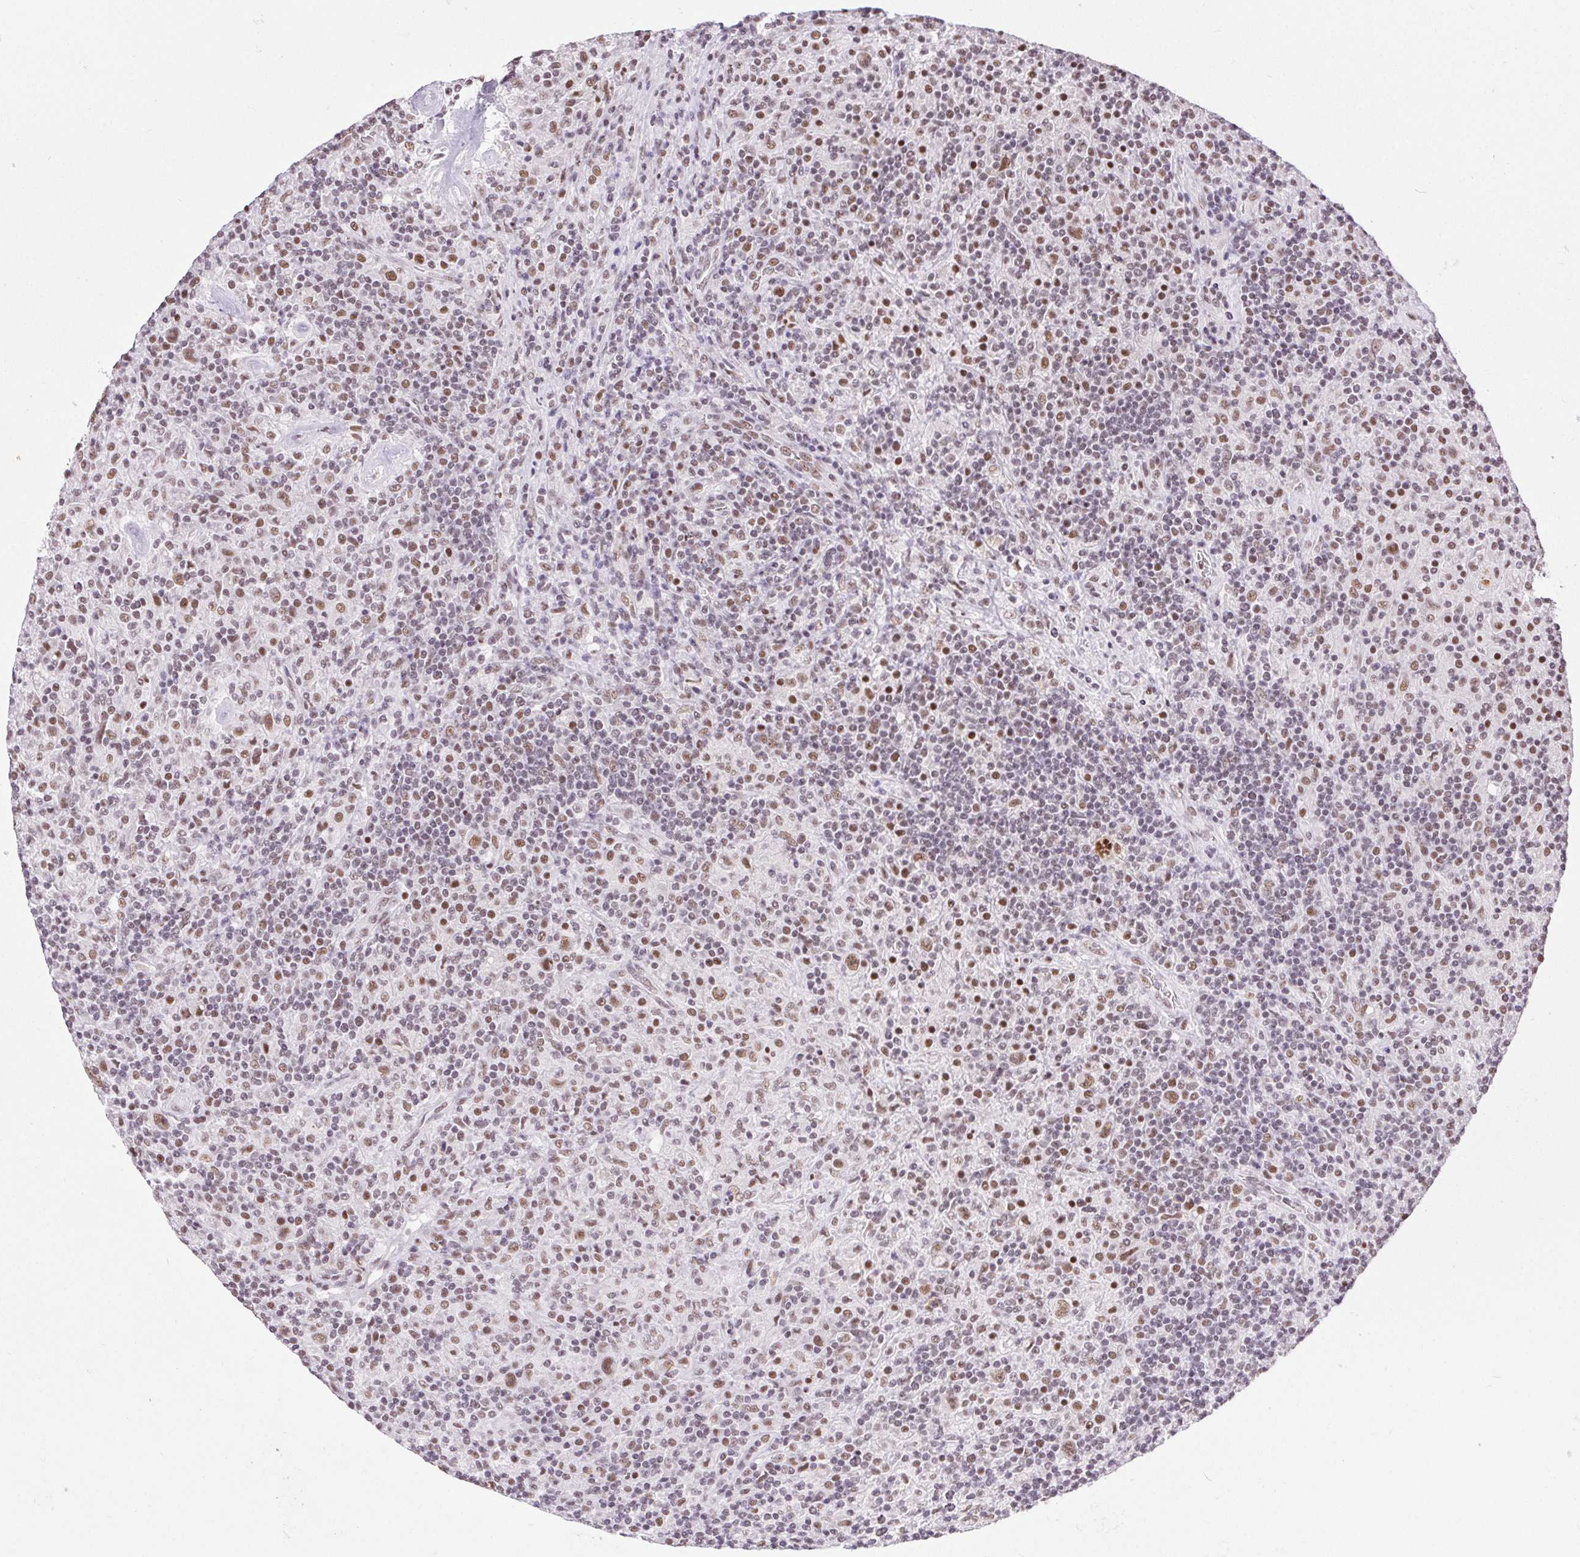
{"staining": {"intensity": "moderate", "quantity": ">75%", "location": "nuclear"}, "tissue": "lymphoma", "cell_type": "Tumor cells", "image_type": "cancer", "snomed": [{"axis": "morphology", "description": "Hodgkin's disease, NOS"}, {"axis": "topography", "description": "Lymph node"}], "caption": "A brown stain shows moderate nuclear positivity of a protein in lymphoma tumor cells.", "gene": "TRA2B", "patient": {"sex": "male", "age": 70}}